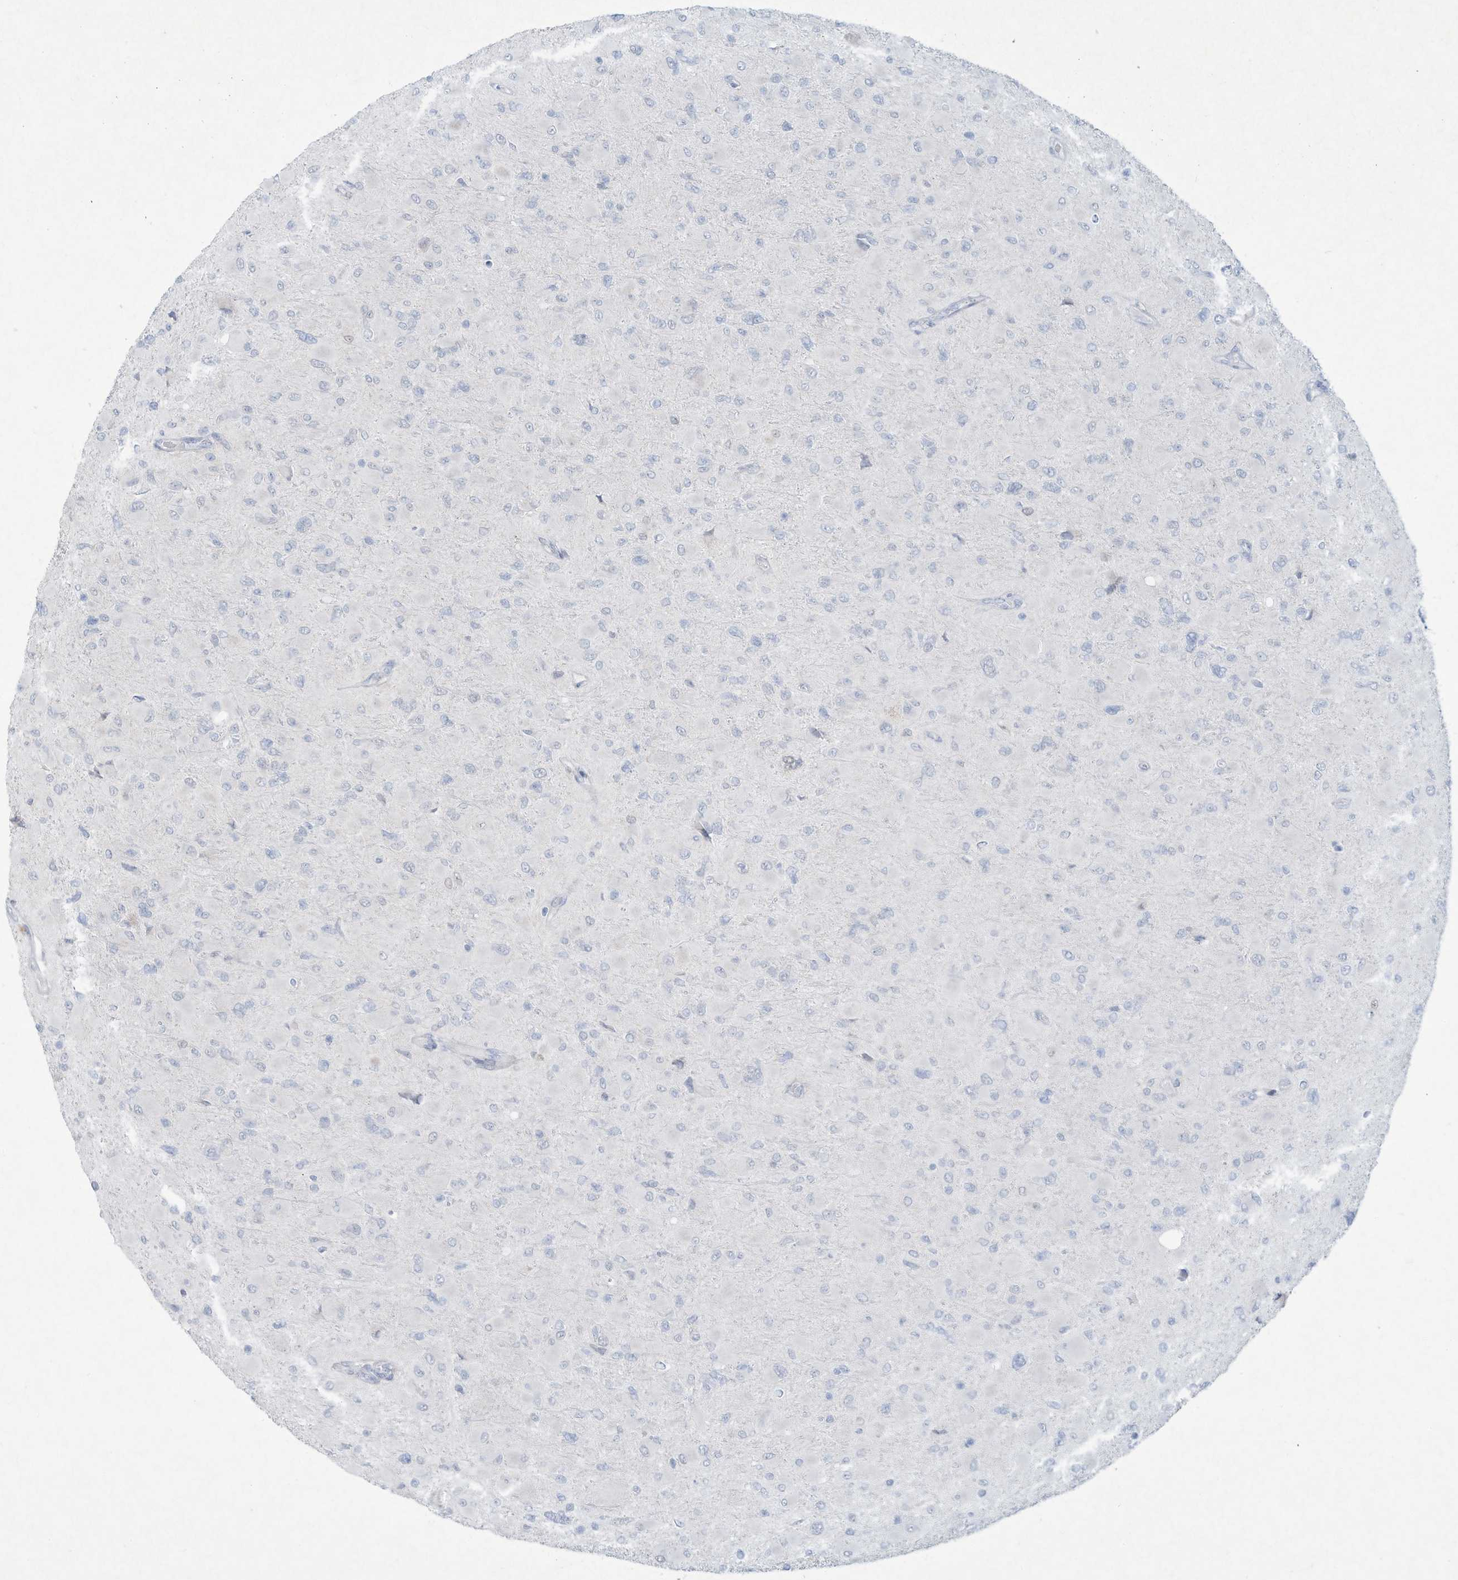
{"staining": {"intensity": "negative", "quantity": "none", "location": "none"}, "tissue": "glioma", "cell_type": "Tumor cells", "image_type": "cancer", "snomed": [{"axis": "morphology", "description": "Glioma, malignant, High grade"}, {"axis": "topography", "description": "Cerebral cortex"}], "caption": "Immunohistochemistry micrograph of malignant glioma (high-grade) stained for a protein (brown), which demonstrates no expression in tumor cells.", "gene": "PAX6", "patient": {"sex": "female", "age": 36}}